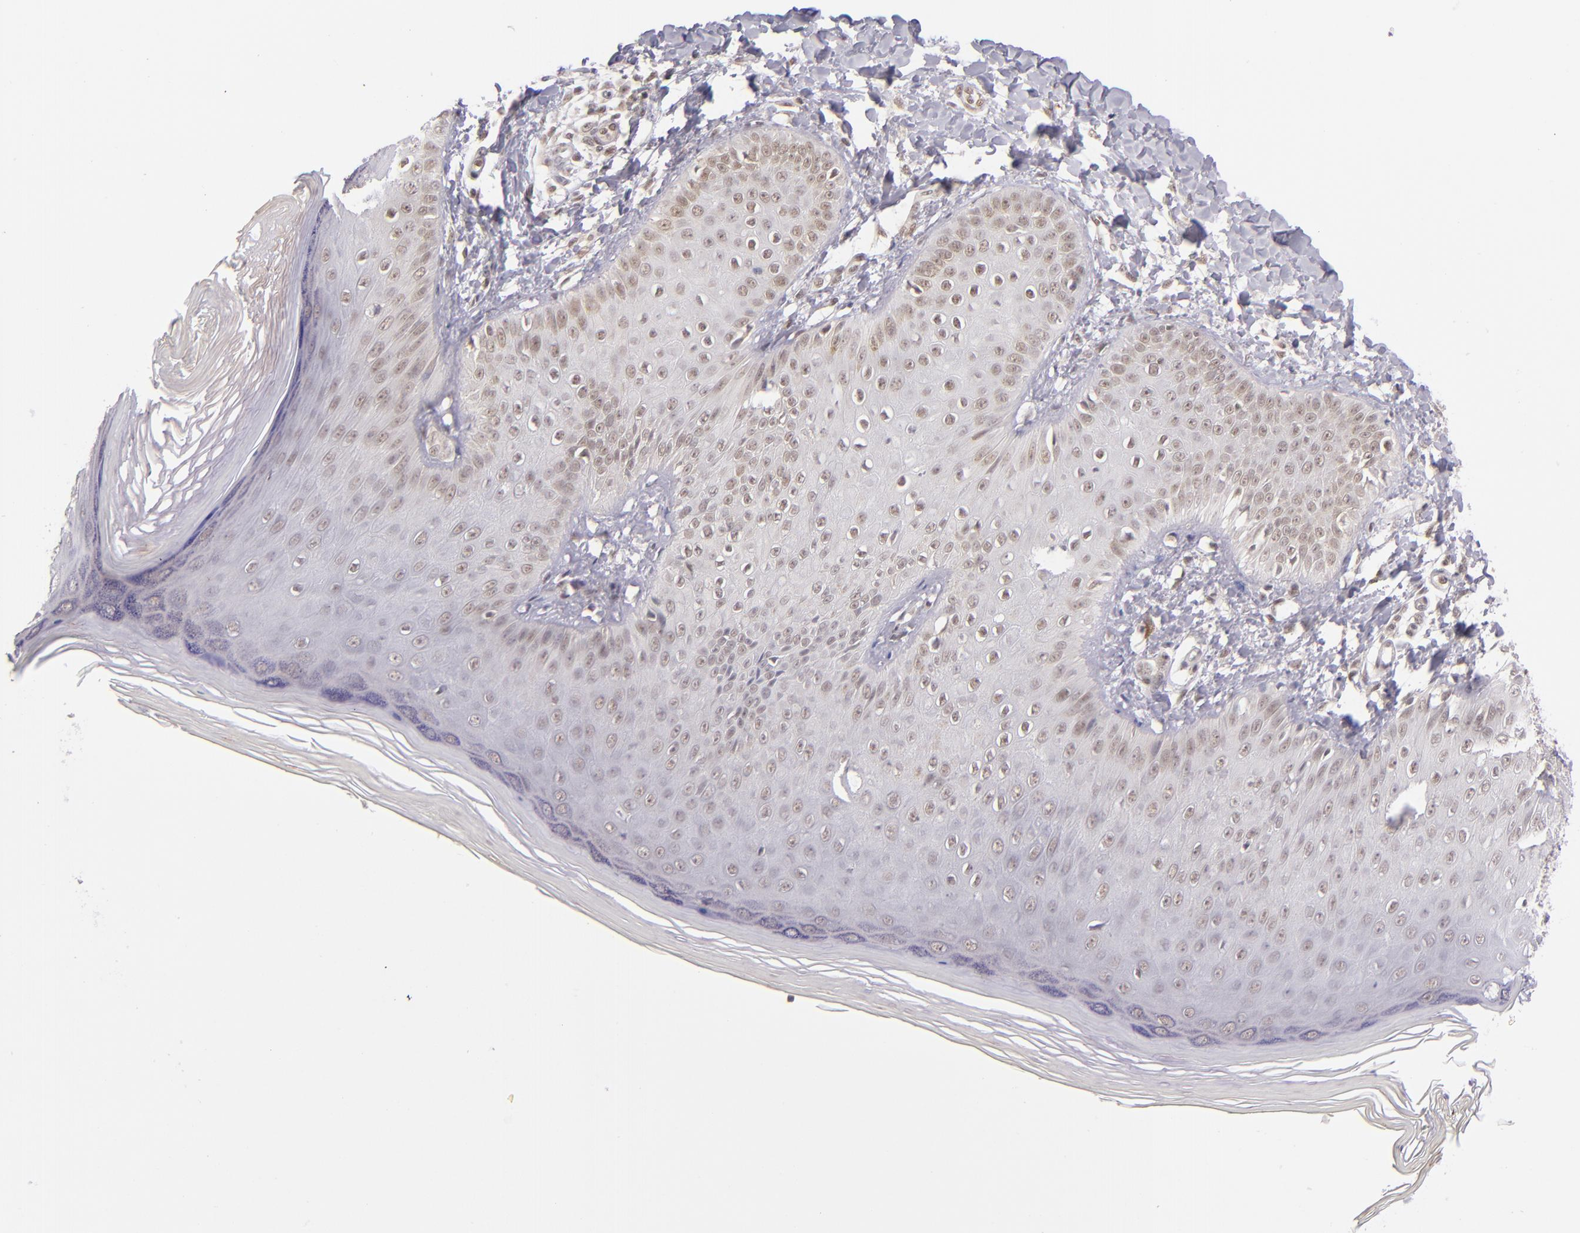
{"staining": {"intensity": "moderate", "quantity": ">75%", "location": "nuclear"}, "tissue": "skin", "cell_type": "Epidermal cells", "image_type": "normal", "snomed": [{"axis": "morphology", "description": "Normal tissue, NOS"}, {"axis": "morphology", "description": "Inflammation, NOS"}, {"axis": "topography", "description": "Soft tissue"}, {"axis": "topography", "description": "Anal"}], "caption": "Immunohistochemistry (IHC) histopathology image of unremarkable skin: human skin stained using IHC shows medium levels of moderate protein expression localized specifically in the nuclear of epidermal cells, appearing as a nuclear brown color.", "gene": "ZNF148", "patient": {"sex": "female", "age": 15}}